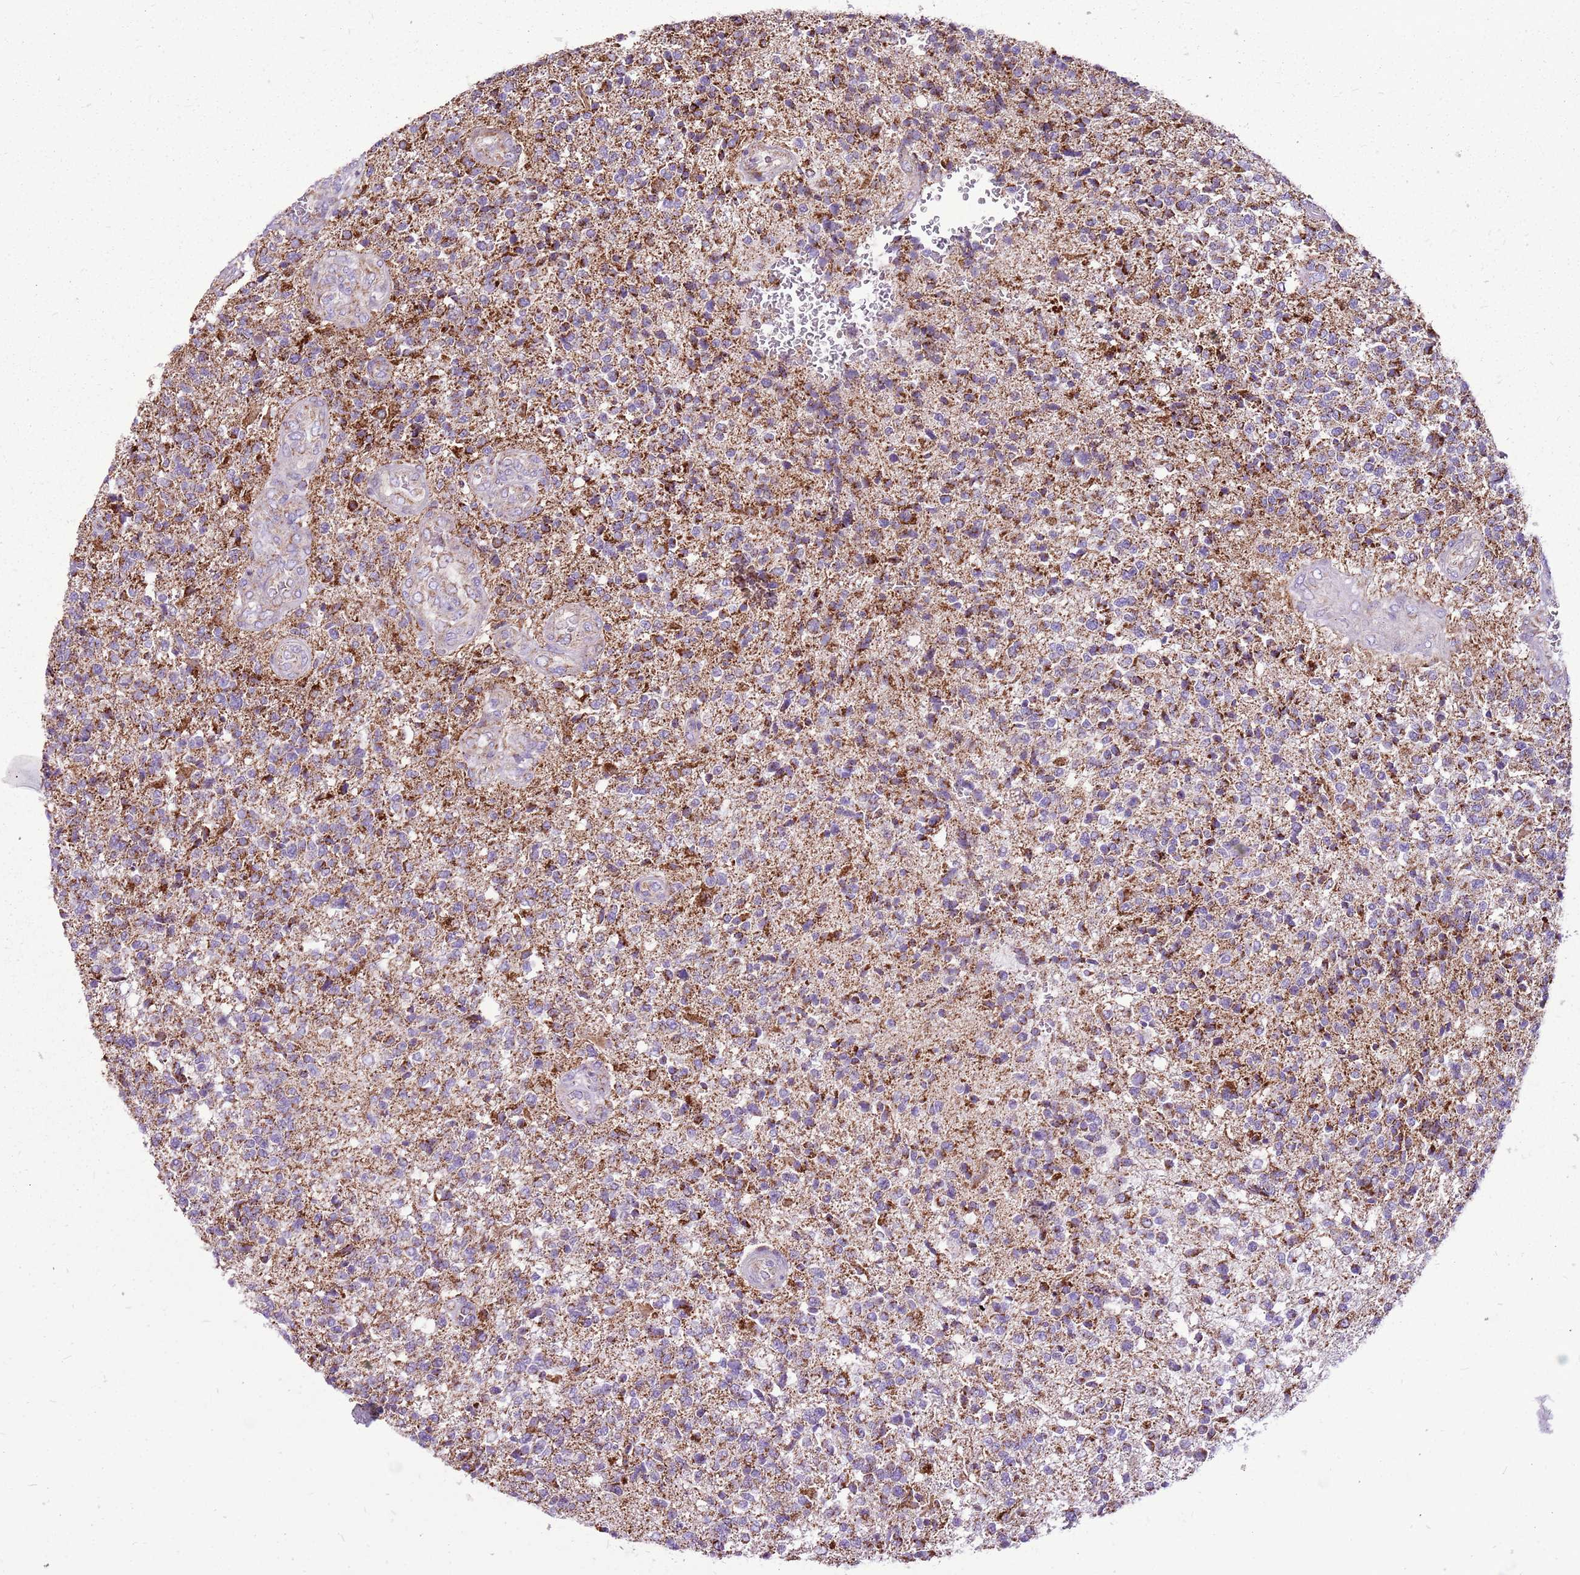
{"staining": {"intensity": "moderate", "quantity": ">75%", "location": "cytoplasmic/membranous"}, "tissue": "glioma", "cell_type": "Tumor cells", "image_type": "cancer", "snomed": [{"axis": "morphology", "description": "Glioma, malignant, High grade"}, {"axis": "topography", "description": "Brain"}], "caption": "The histopathology image displays immunohistochemical staining of glioma. There is moderate cytoplasmic/membranous expression is present in about >75% of tumor cells.", "gene": "GCDH", "patient": {"sex": "male", "age": 56}}